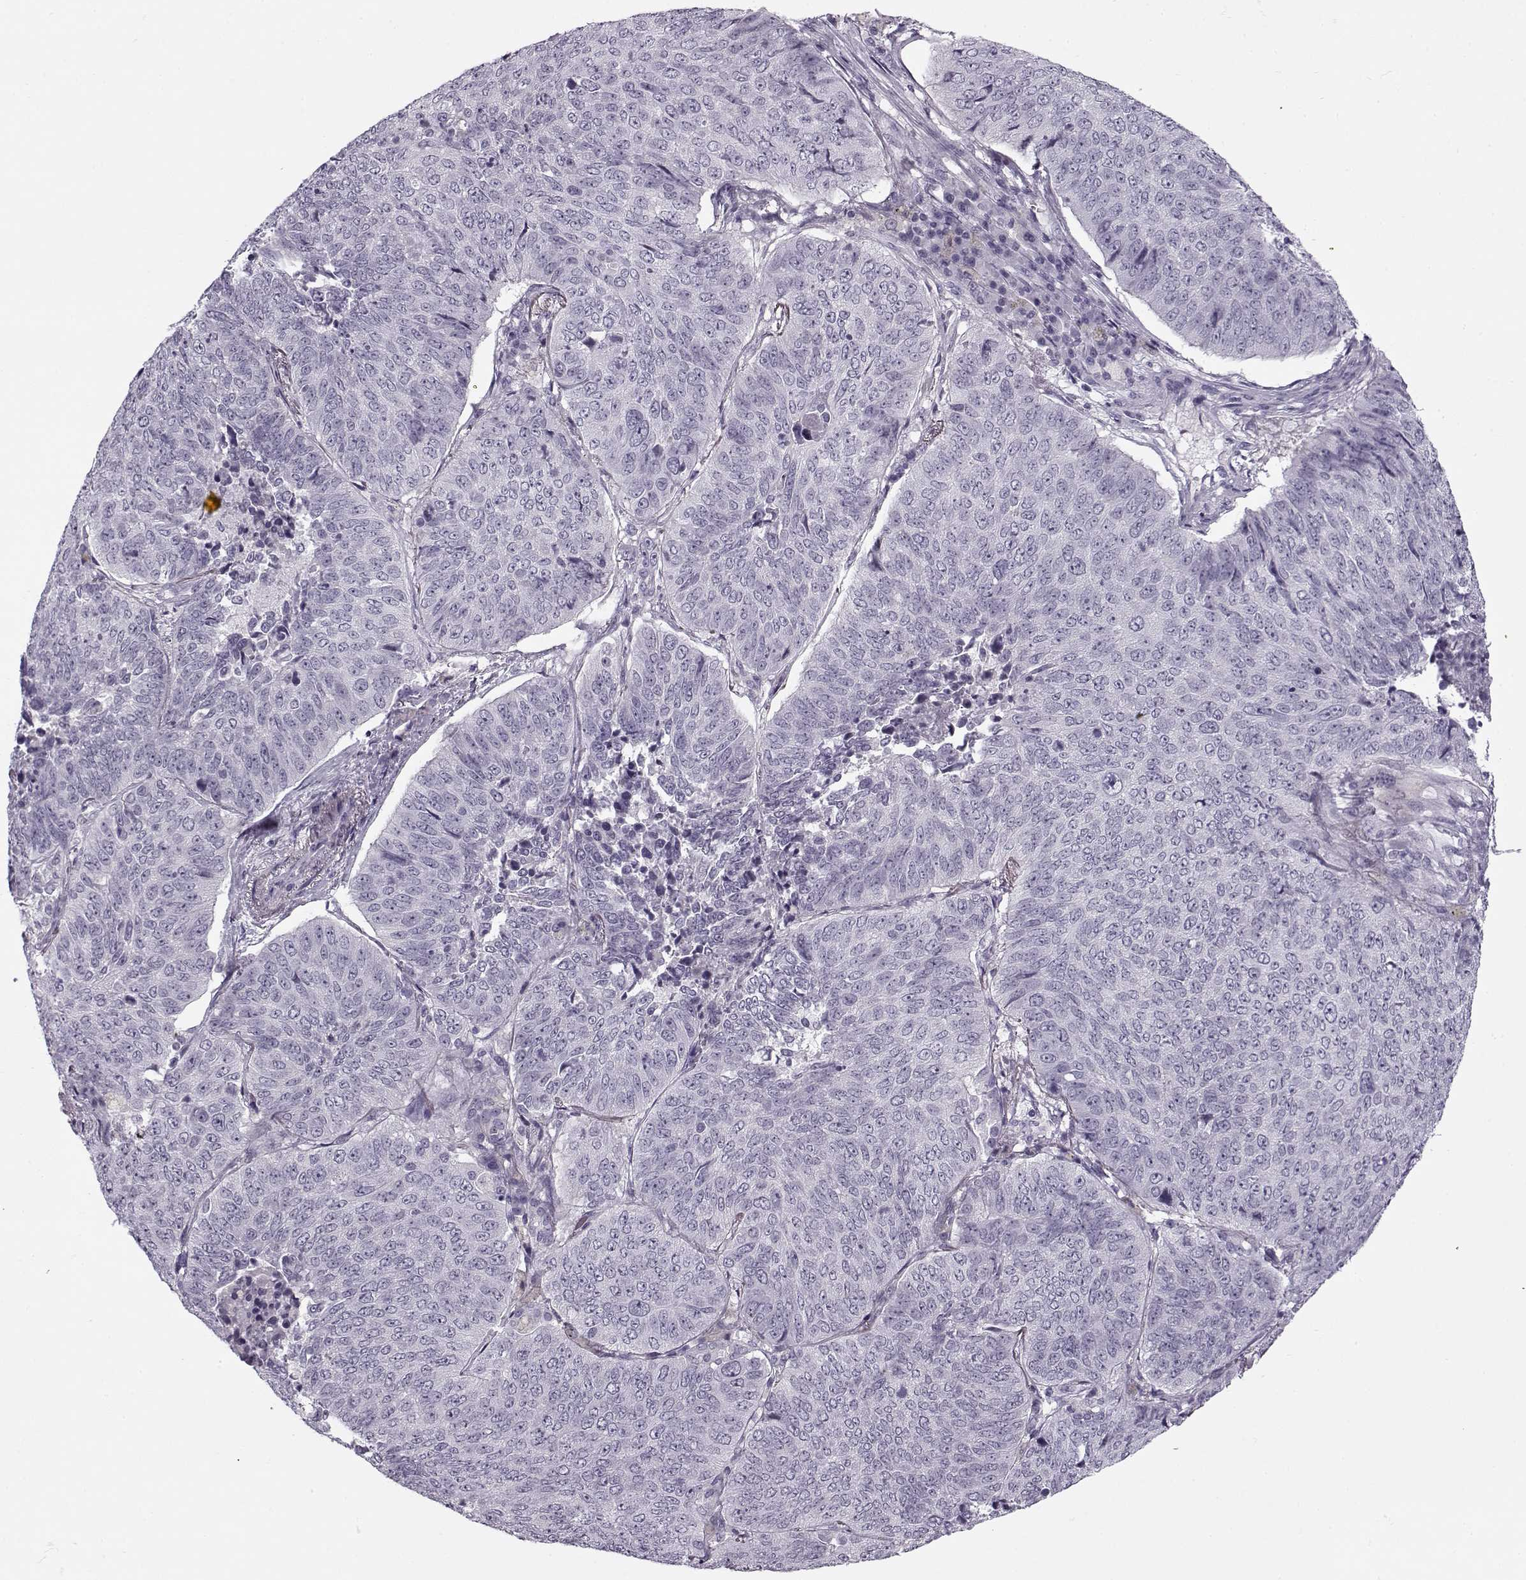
{"staining": {"intensity": "negative", "quantity": "none", "location": "none"}, "tissue": "lung cancer", "cell_type": "Tumor cells", "image_type": "cancer", "snomed": [{"axis": "morphology", "description": "Normal tissue, NOS"}, {"axis": "morphology", "description": "Squamous cell carcinoma, NOS"}, {"axis": "topography", "description": "Bronchus"}, {"axis": "topography", "description": "Lung"}], "caption": "This is an immunohistochemistry photomicrograph of lung cancer (squamous cell carcinoma). There is no positivity in tumor cells.", "gene": "PNMT", "patient": {"sex": "male", "age": 64}}